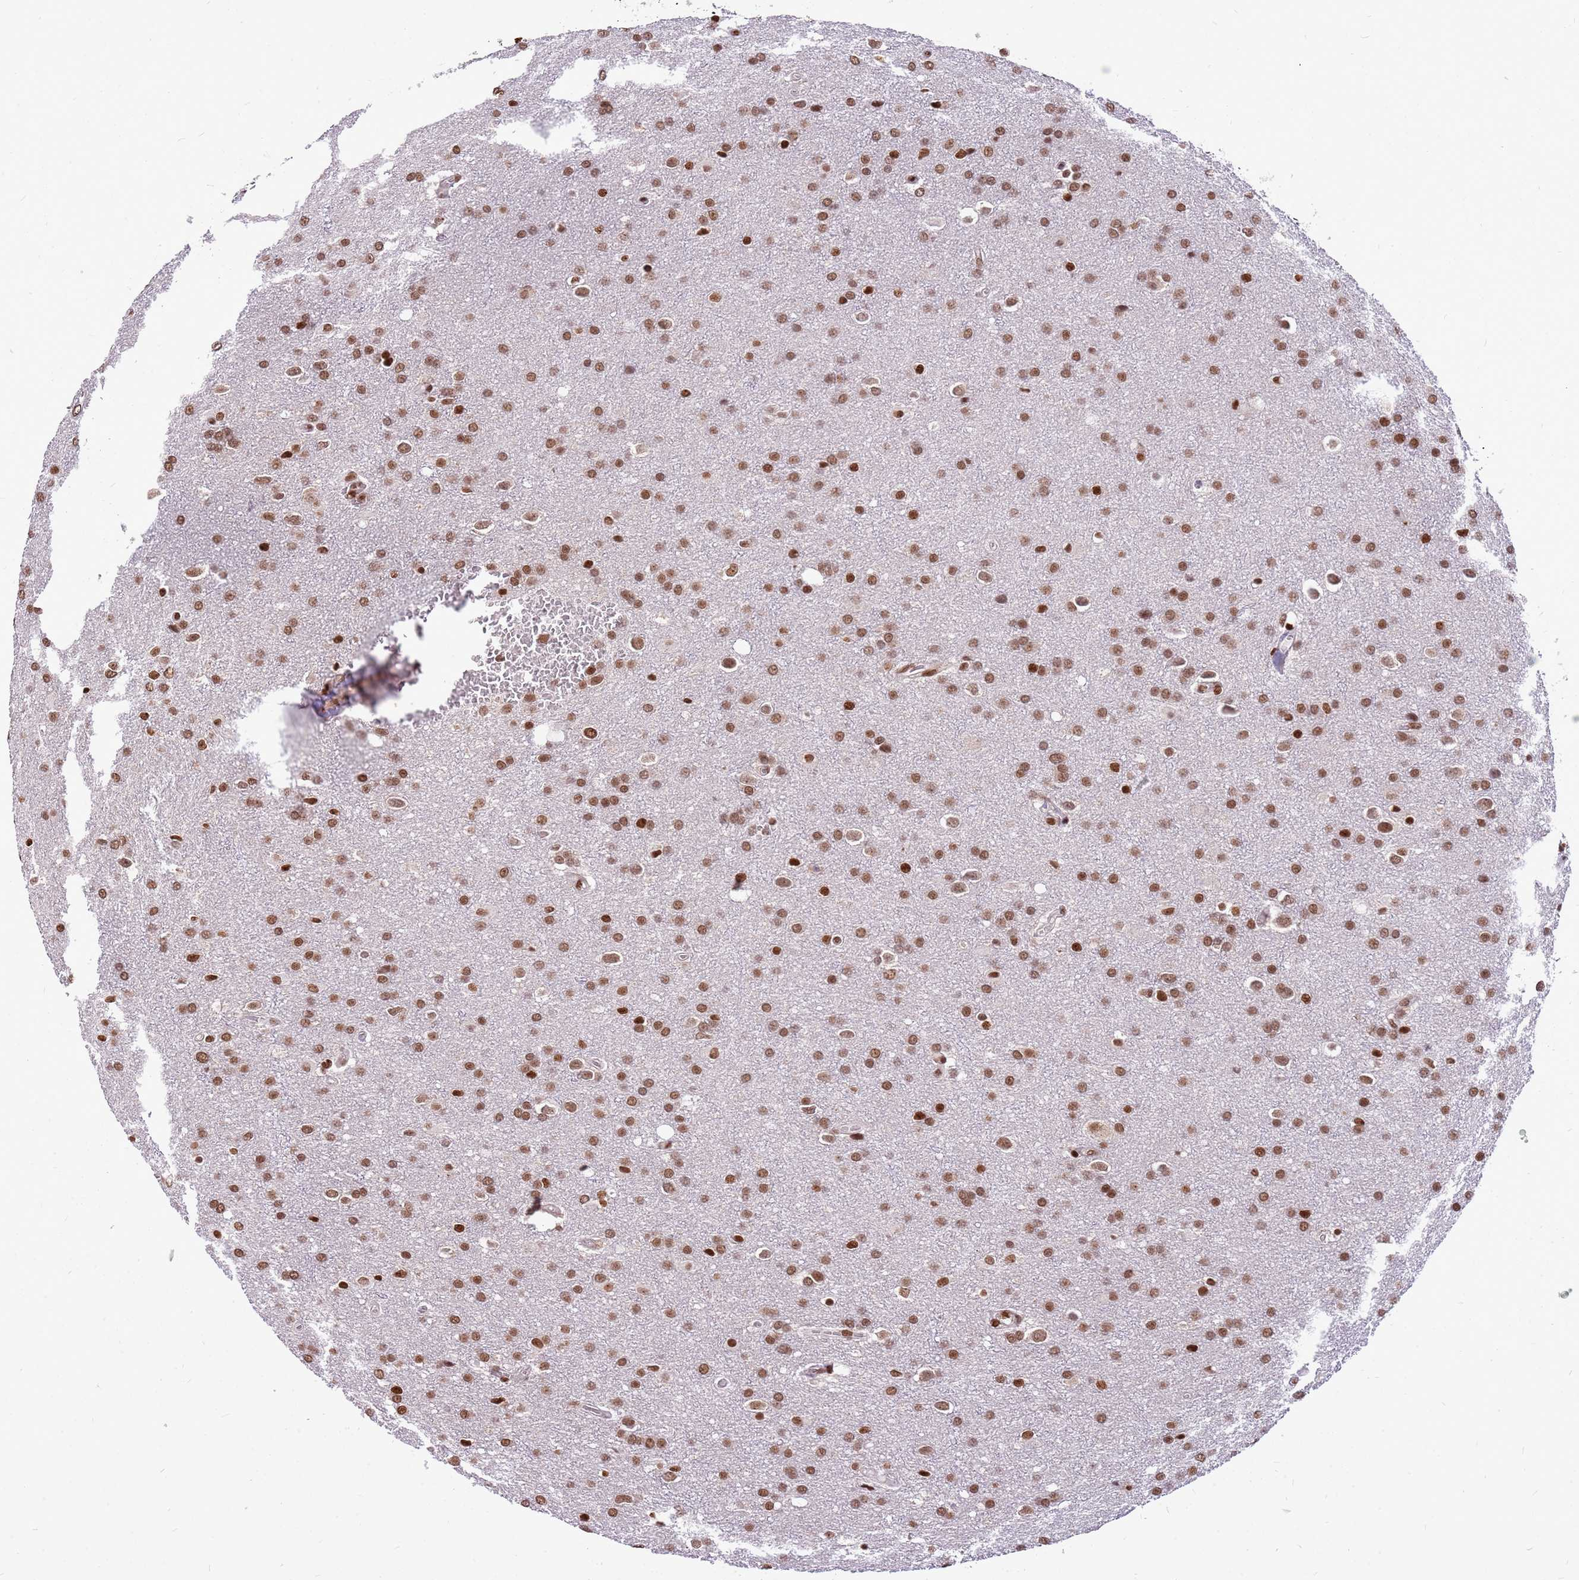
{"staining": {"intensity": "strong", "quantity": ">75%", "location": "nuclear"}, "tissue": "glioma", "cell_type": "Tumor cells", "image_type": "cancer", "snomed": [{"axis": "morphology", "description": "Glioma, malignant, Low grade"}, {"axis": "topography", "description": "Brain"}], "caption": "There is high levels of strong nuclear expression in tumor cells of glioma, as demonstrated by immunohistochemical staining (brown color).", "gene": "WASHC4", "patient": {"sex": "female", "age": 32}}